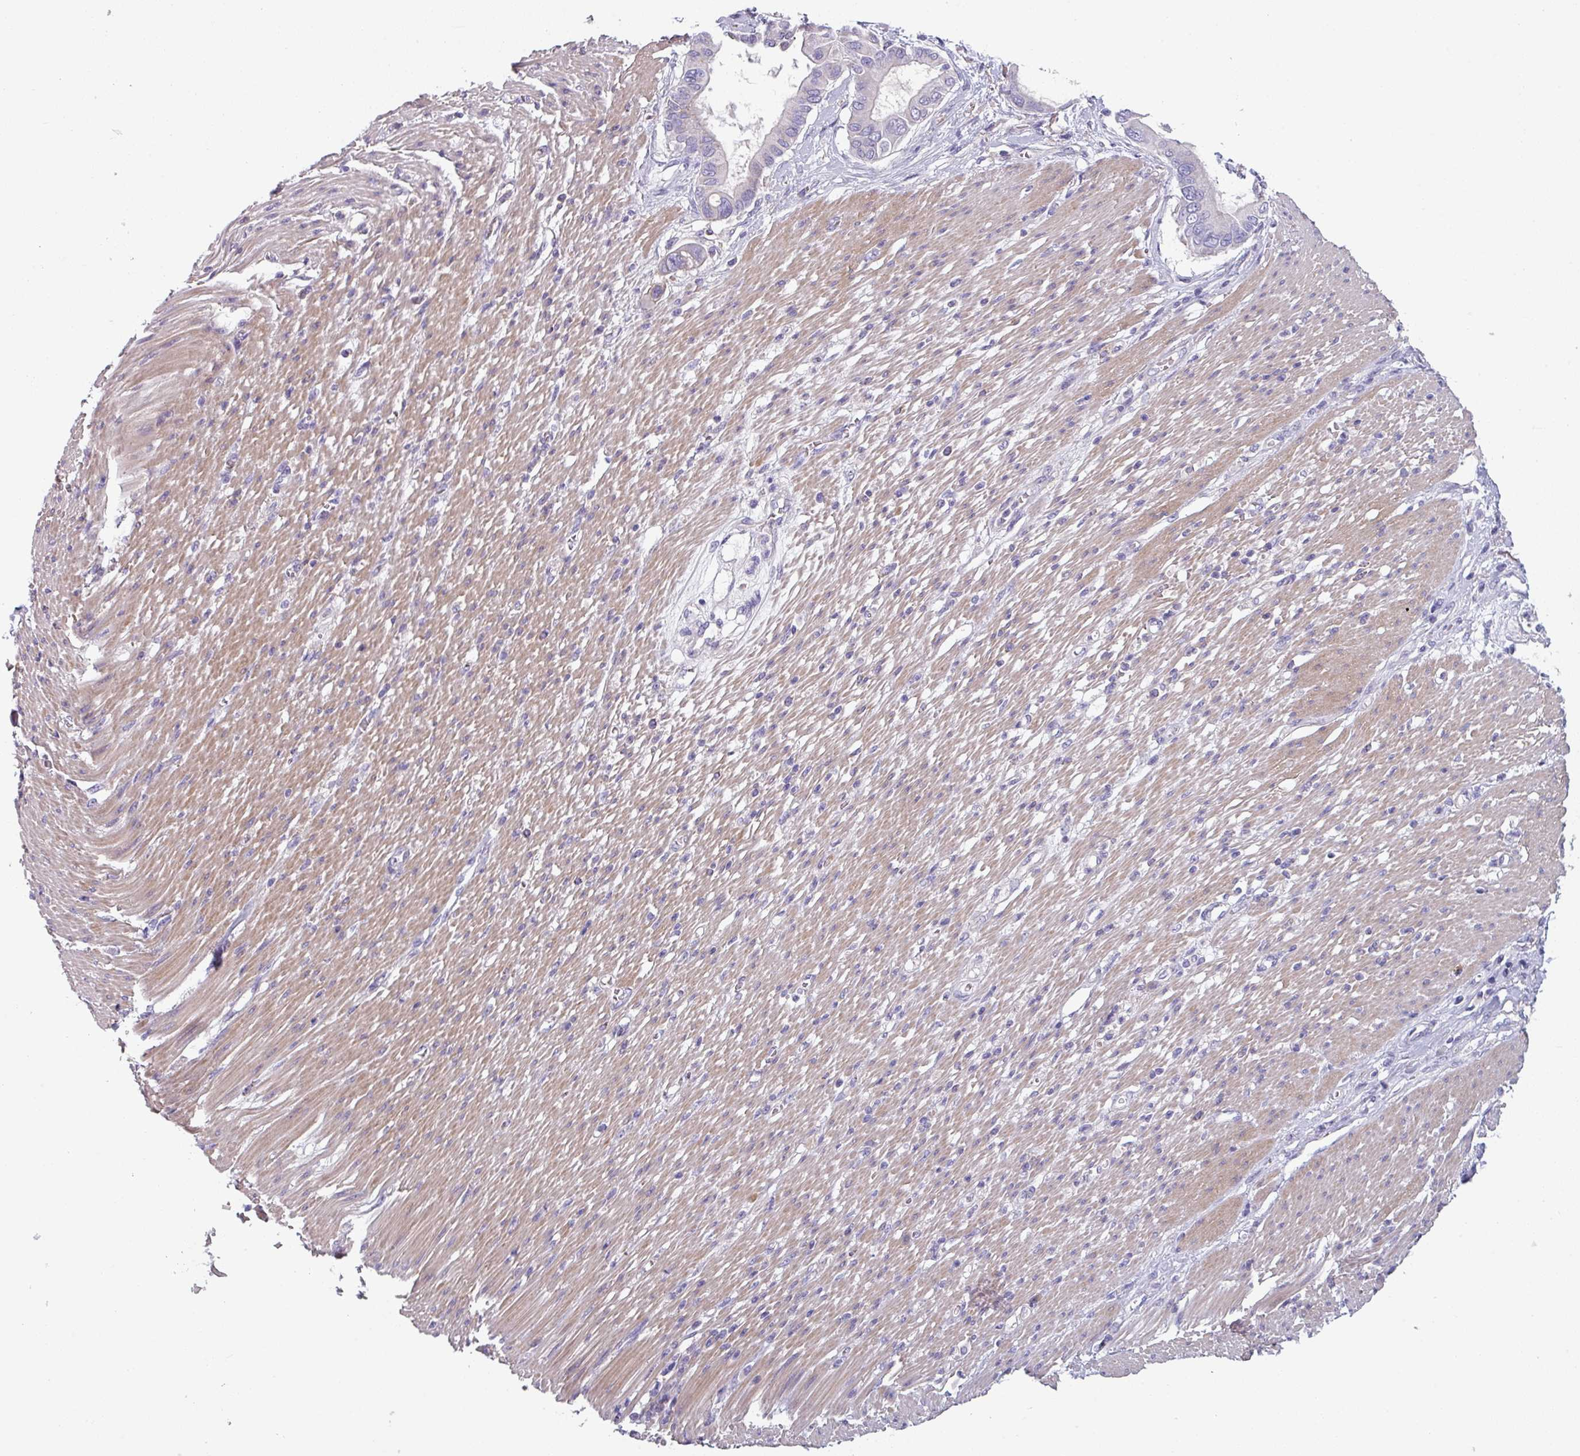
{"staining": {"intensity": "negative", "quantity": "none", "location": "none"}, "tissue": "pancreatic cancer", "cell_type": "Tumor cells", "image_type": "cancer", "snomed": [{"axis": "morphology", "description": "Adenocarcinoma, NOS"}, {"axis": "topography", "description": "Pancreas"}], "caption": "Photomicrograph shows no protein positivity in tumor cells of pancreatic cancer tissue.", "gene": "TMEM132A", "patient": {"sex": "male", "age": 68}}